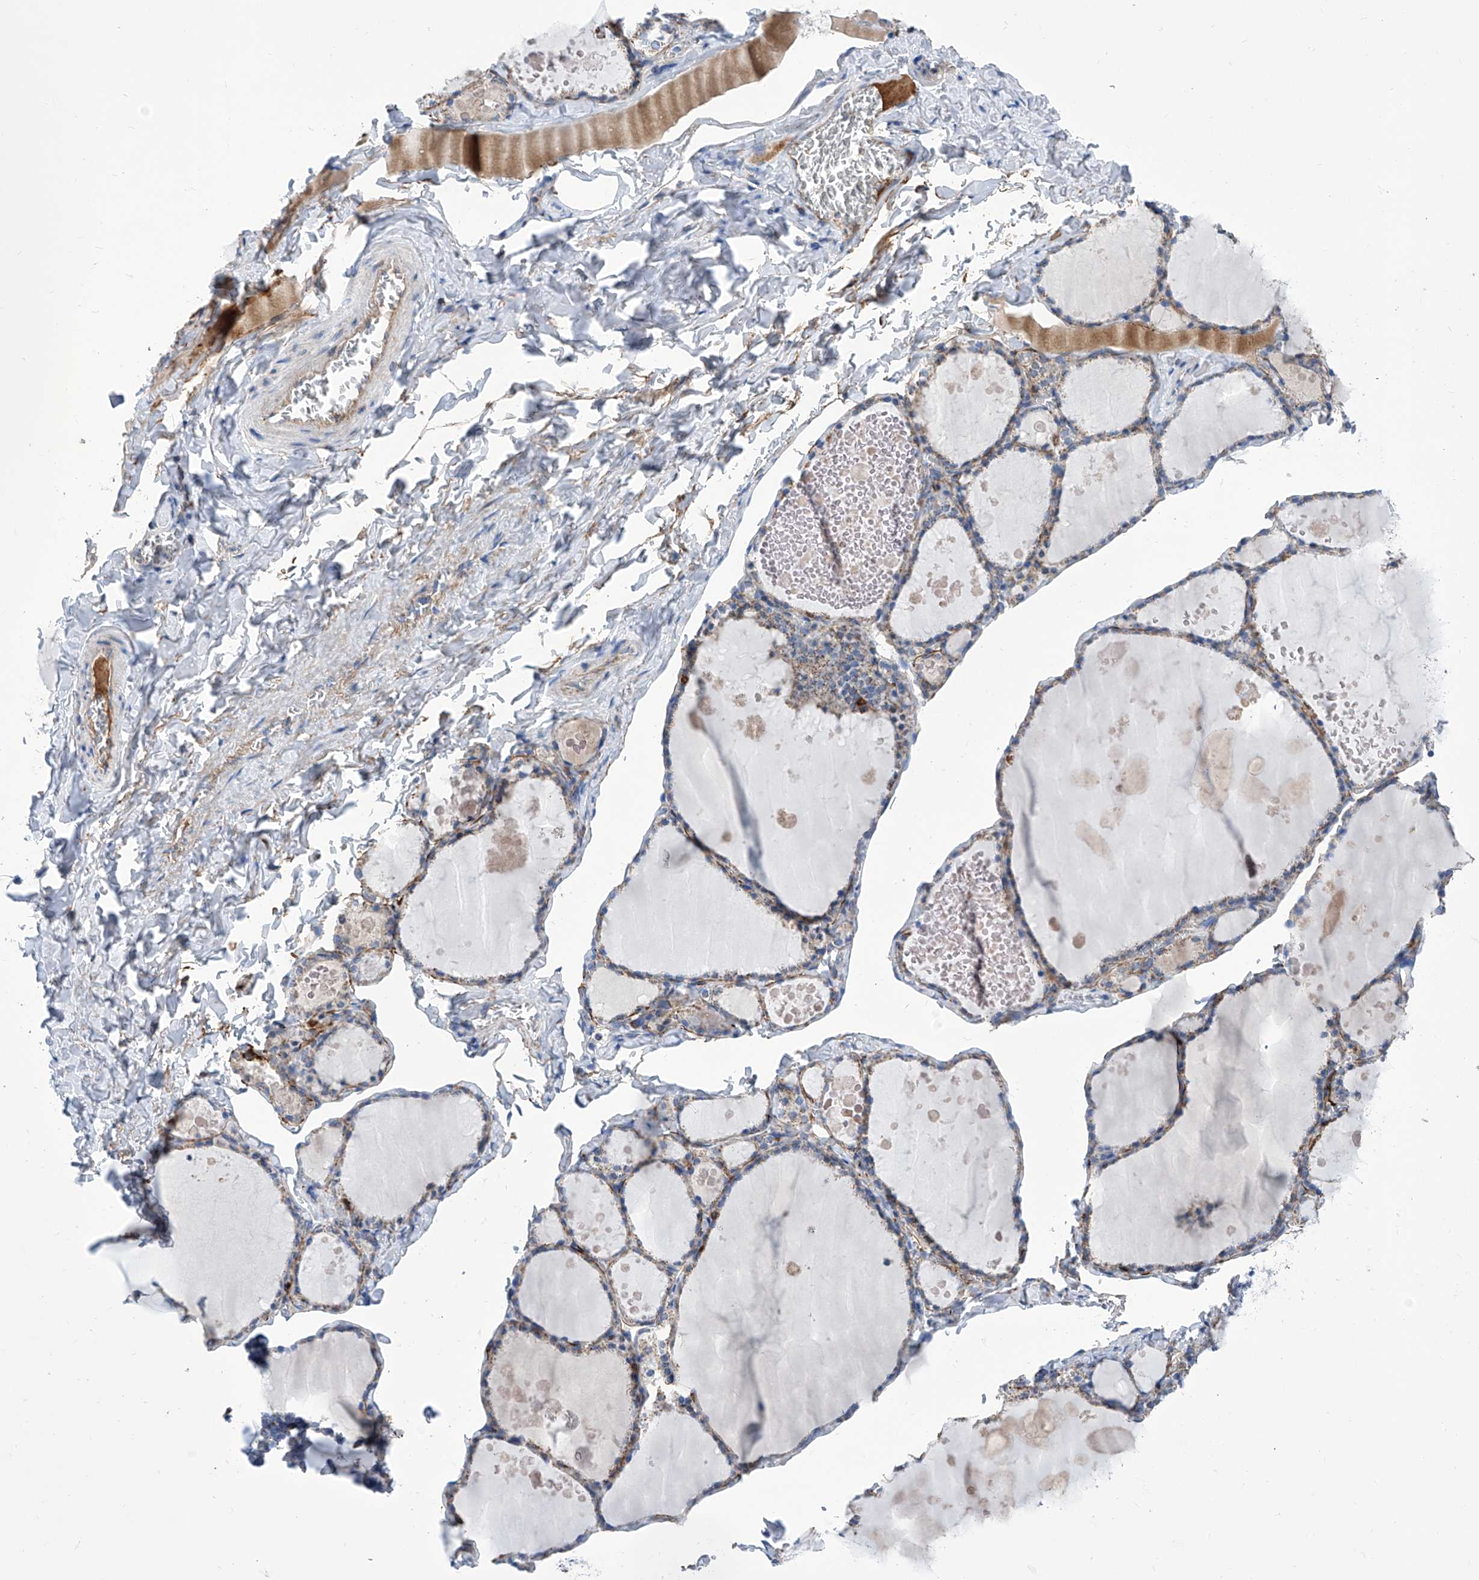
{"staining": {"intensity": "weak", "quantity": "25%-75%", "location": "cytoplasmic/membranous"}, "tissue": "thyroid gland", "cell_type": "Glandular cells", "image_type": "normal", "snomed": [{"axis": "morphology", "description": "Normal tissue, NOS"}, {"axis": "topography", "description": "Thyroid gland"}], "caption": "High-magnification brightfield microscopy of normal thyroid gland stained with DAB (3,3'-diaminobenzidine) (brown) and counterstained with hematoxylin (blue). glandular cells exhibit weak cytoplasmic/membranous staining is seen in approximately25%-75% of cells. (DAB (3,3'-diaminobenzidine) = brown stain, brightfield microscopy at high magnification).", "gene": "SRBD1", "patient": {"sex": "male", "age": 56}}